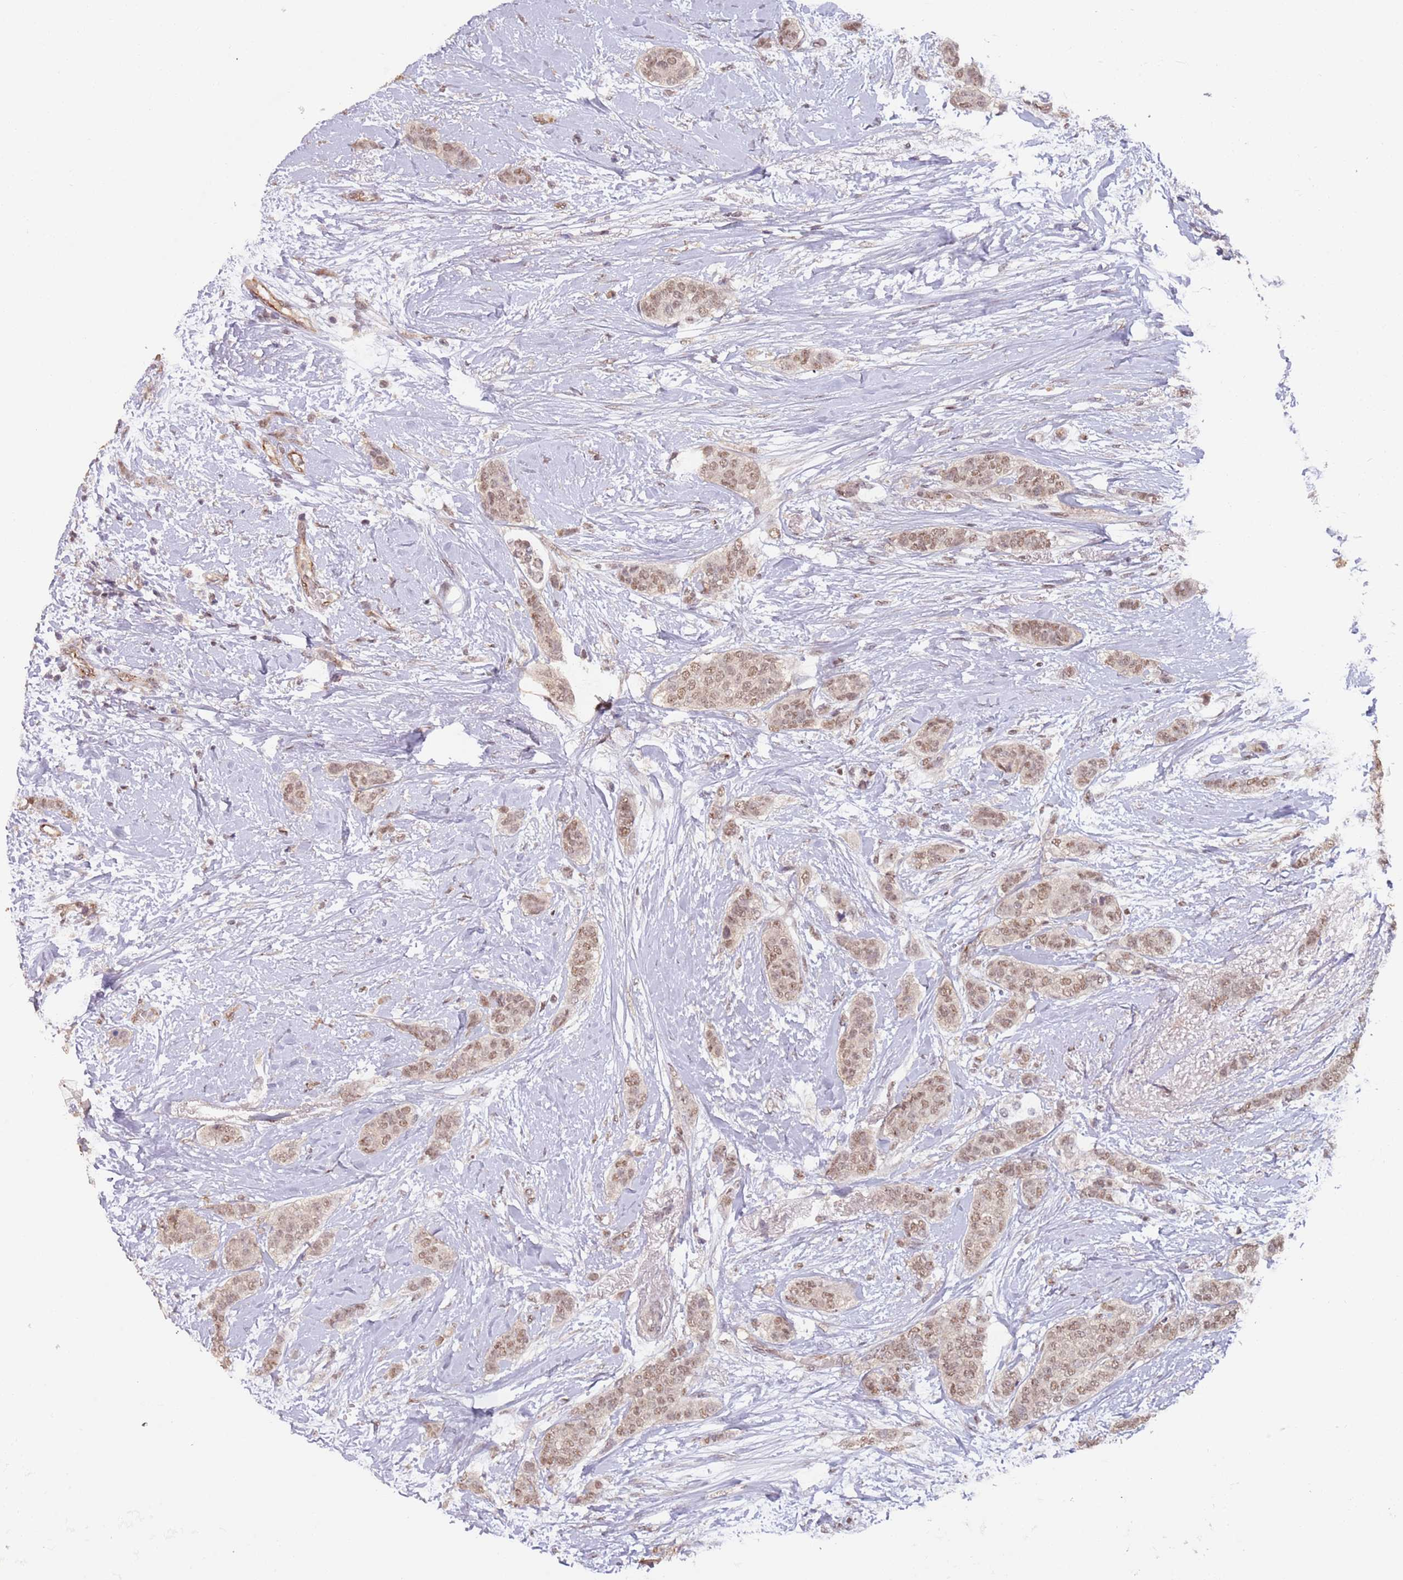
{"staining": {"intensity": "moderate", "quantity": ">75%", "location": "nuclear"}, "tissue": "breast cancer", "cell_type": "Tumor cells", "image_type": "cancer", "snomed": [{"axis": "morphology", "description": "Duct carcinoma"}, {"axis": "topography", "description": "Breast"}], "caption": "DAB immunohistochemical staining of breast infiltrating ductal carcinoma exhibits moderate nuclear protein staining in about >75% of tumor cells. The protein is stained brown, and the nuclei are stained in blue (DAB IHC with brightfield microscopy, high magnification).", "gene": "RFXANK", "patient": {"sex": "female", "age": 72}}